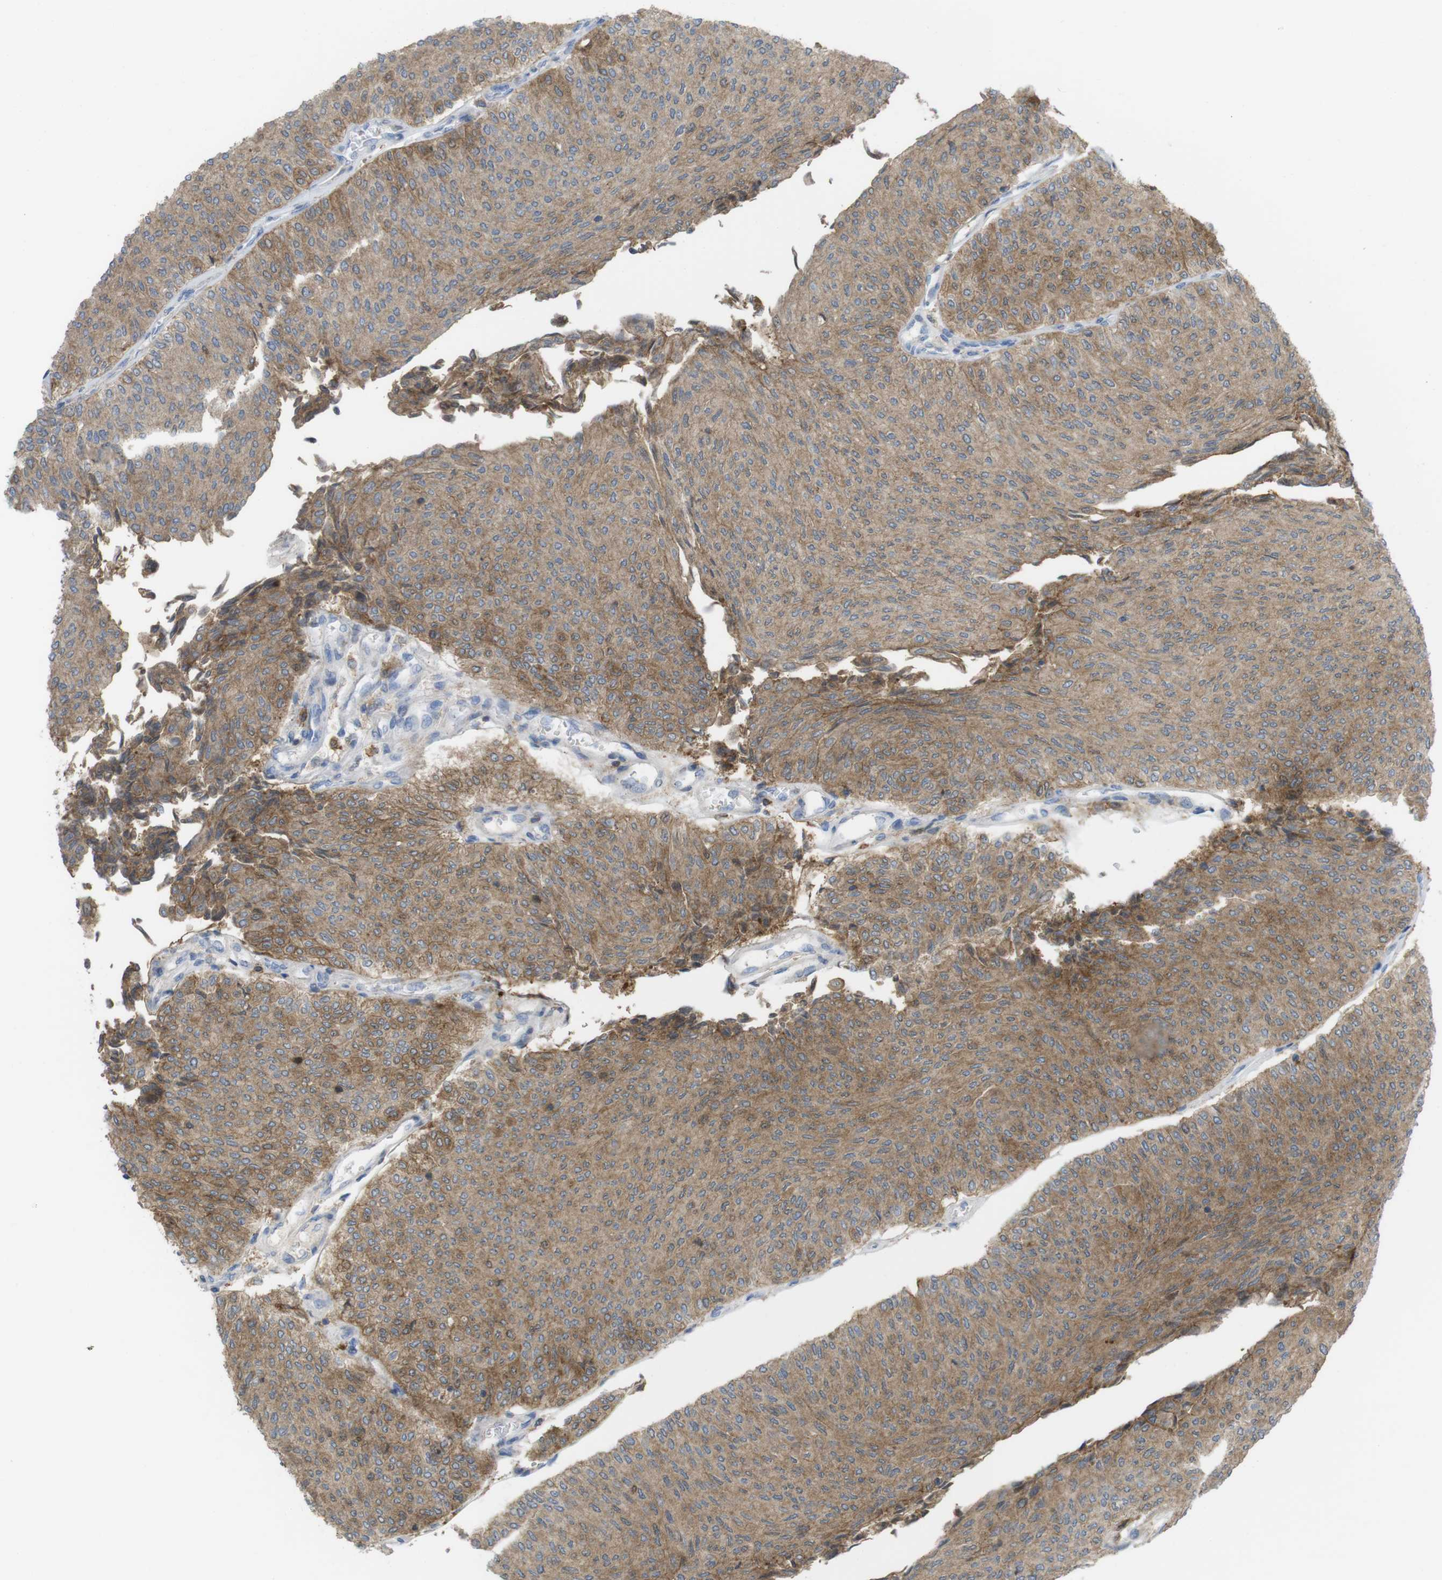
{"staining": {"intensity": "moderate", "quantity": ">75%", "location": "cytoplasmic/membranous"}, "tissue": "urothelial cancer", "cell_type": "Tumor cells", "image_type": "cancer", "snomed": [{"axis": "morphology", "description": "Urothelial carcinoma, Low grade"}, {"axis": "topography", "description": "Urinary bladder"}], "caption": "Moderate cytoplasmic/membranous staining is seen in about >75% of tumor cells in urothelial carcinoma (low-grade).", "gene": "PRKCD", "patient": {"sex": "male", "age": 78}}